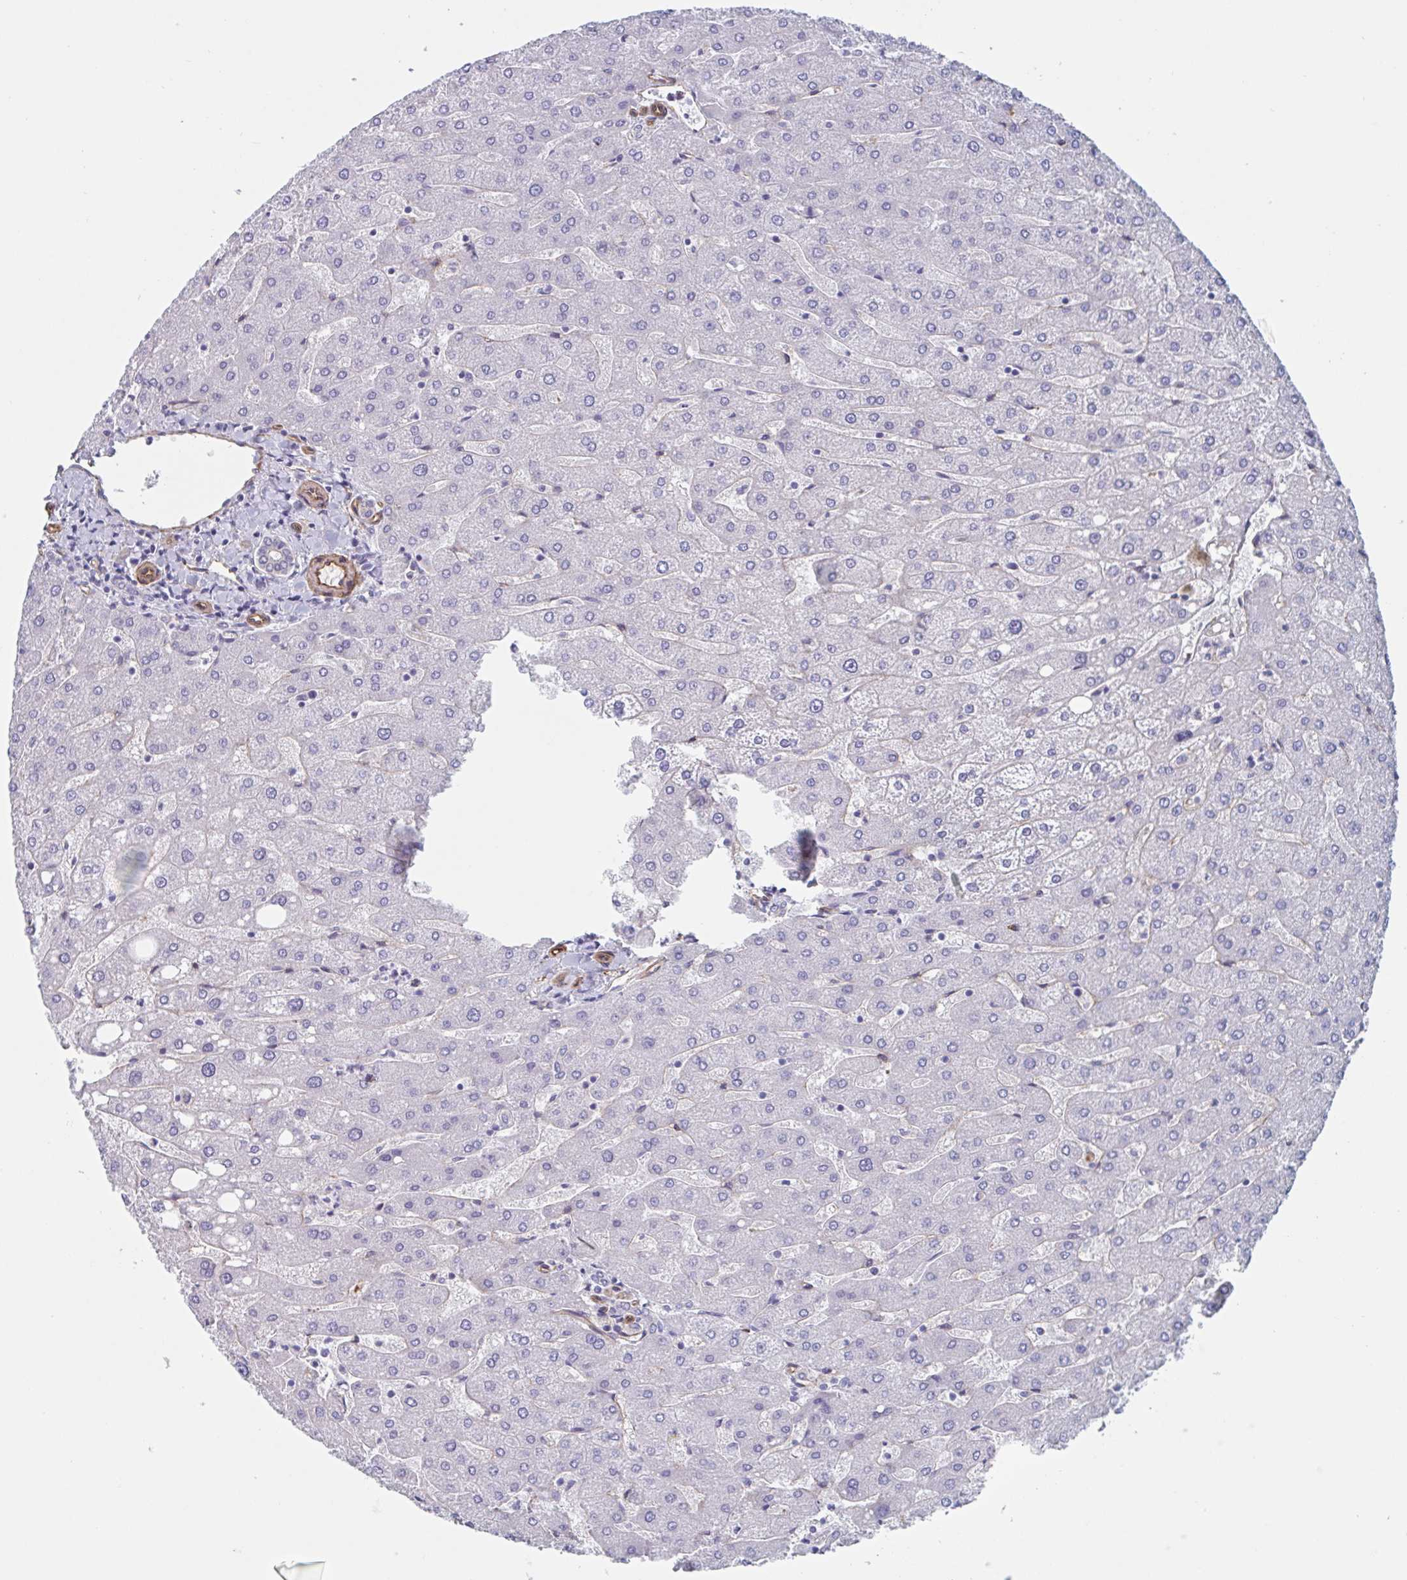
{"staining": {"intensity": "negative", "quantity": "none", "location": "none"}, "tissue": "liver", "cell_type": "Cholangiocytes", "image_type": "normal", "snomed": [{"axis": "morphology", "description": "Normal tissue, NOS"}, {"axis": "topography", "description": "Liver"}], "caption": "Immunohistochemical staining of normal human liver reveals no significant expression in cholangiocytes. The staining is performed using DAB brown chromogen with nuclei counter-stained in using hematoxylin.", "gene": "CITED4", "patient": {"sex": "male", "age": 67}}